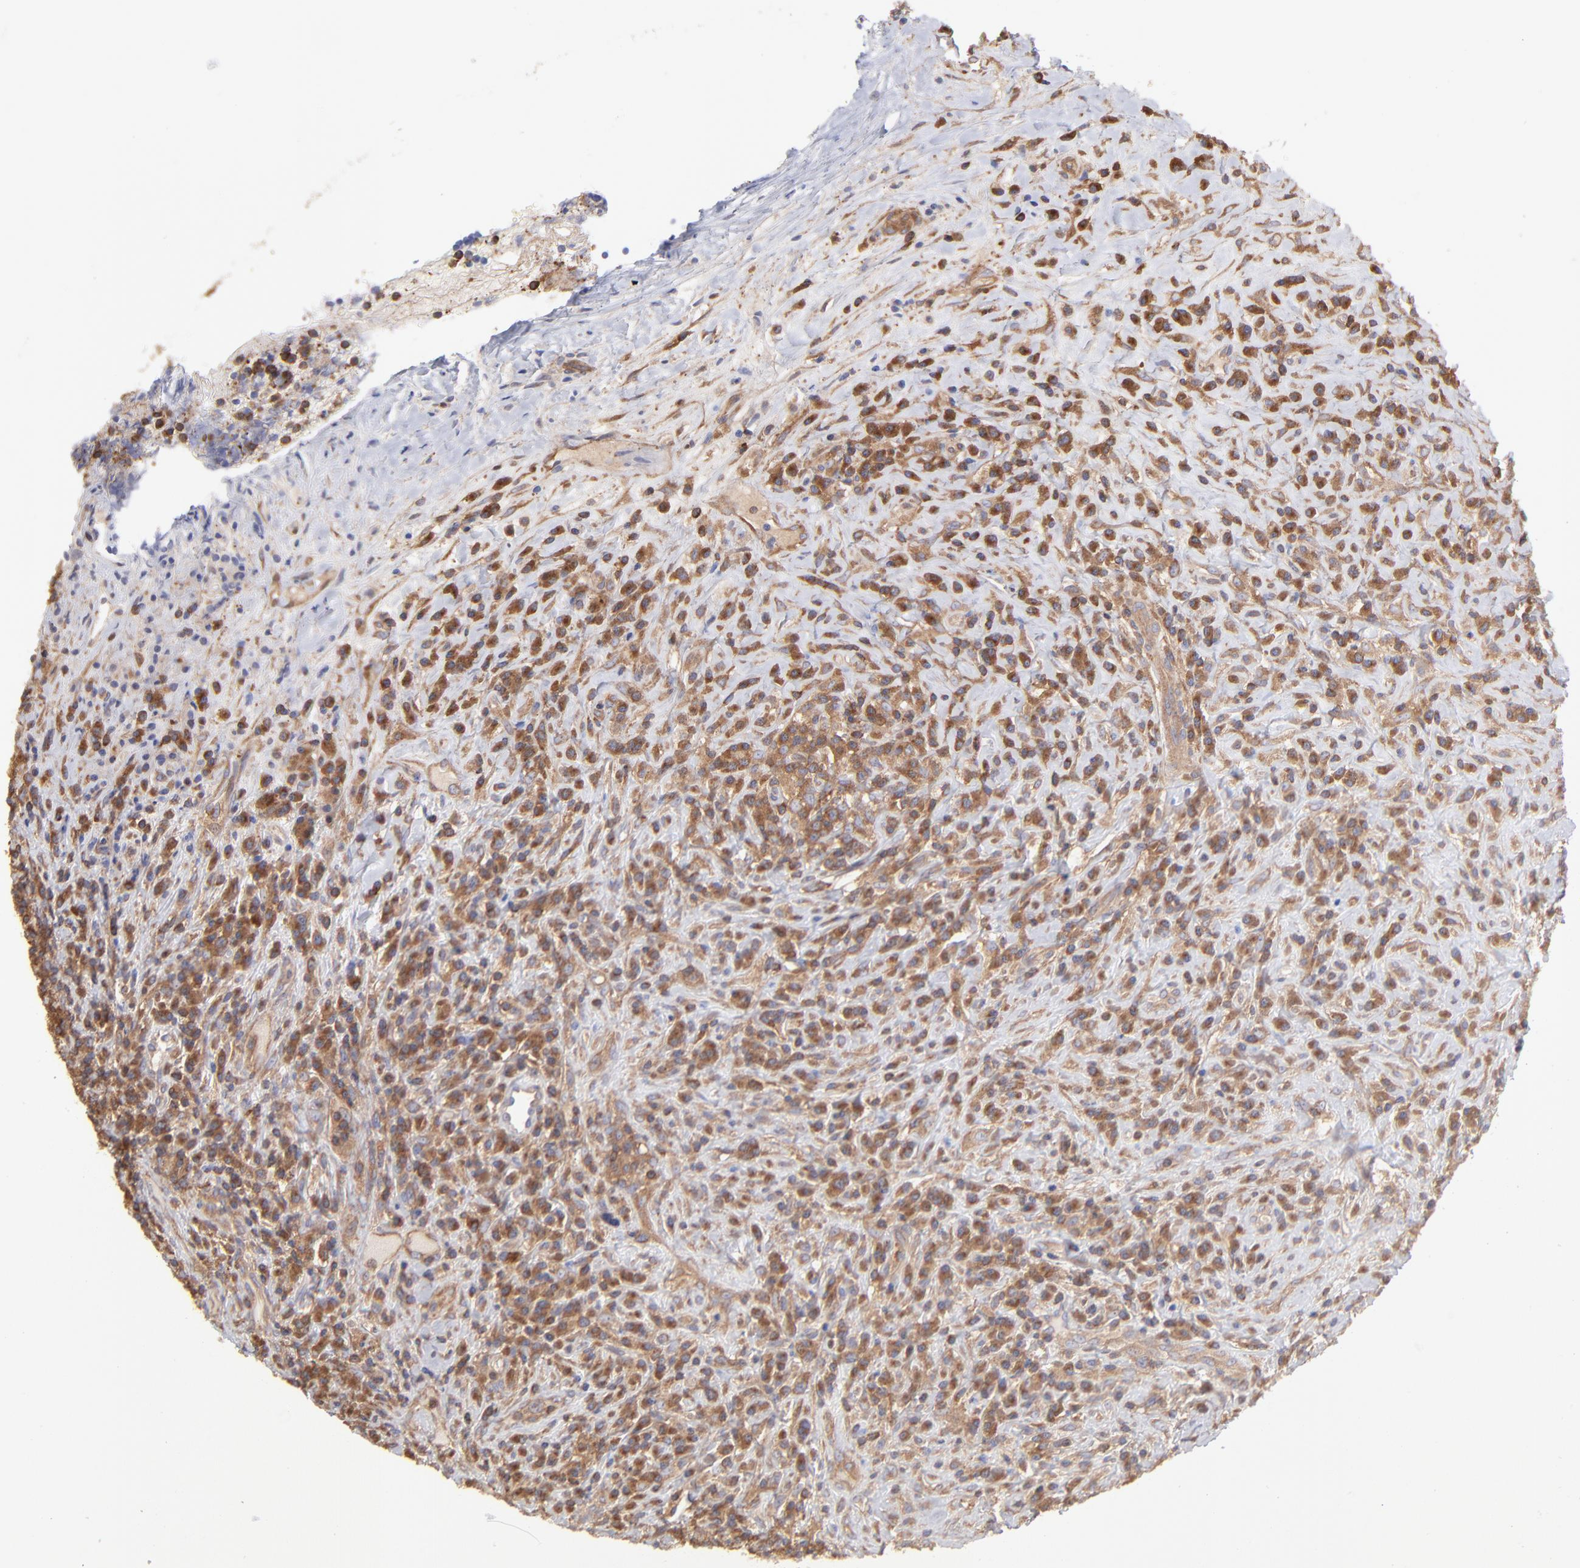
{"staining": {"intensity": "strong", "quantity": ">75%", "location": "cytoplasmic/membranous"}, "tissue": "lymphoma", "cell_type": "Tumor cells", "image_type": "cancer", "snomed": [{"axis": "morphology", "description": "Hodgkin's disease, NOS"}, {"axis": "topography", "description": "Lymph node"}], "caption": "Lymphoma stained for a protein reveals strong cytoplasmic/membranous positivity in tumor cells. Using DAB (brown) and hematoxylin (blue) stains, captured at high magnification using brightfield microscopy.", "gene": "MAP2K2", "patient": {"sex": "female", "age": 25}}